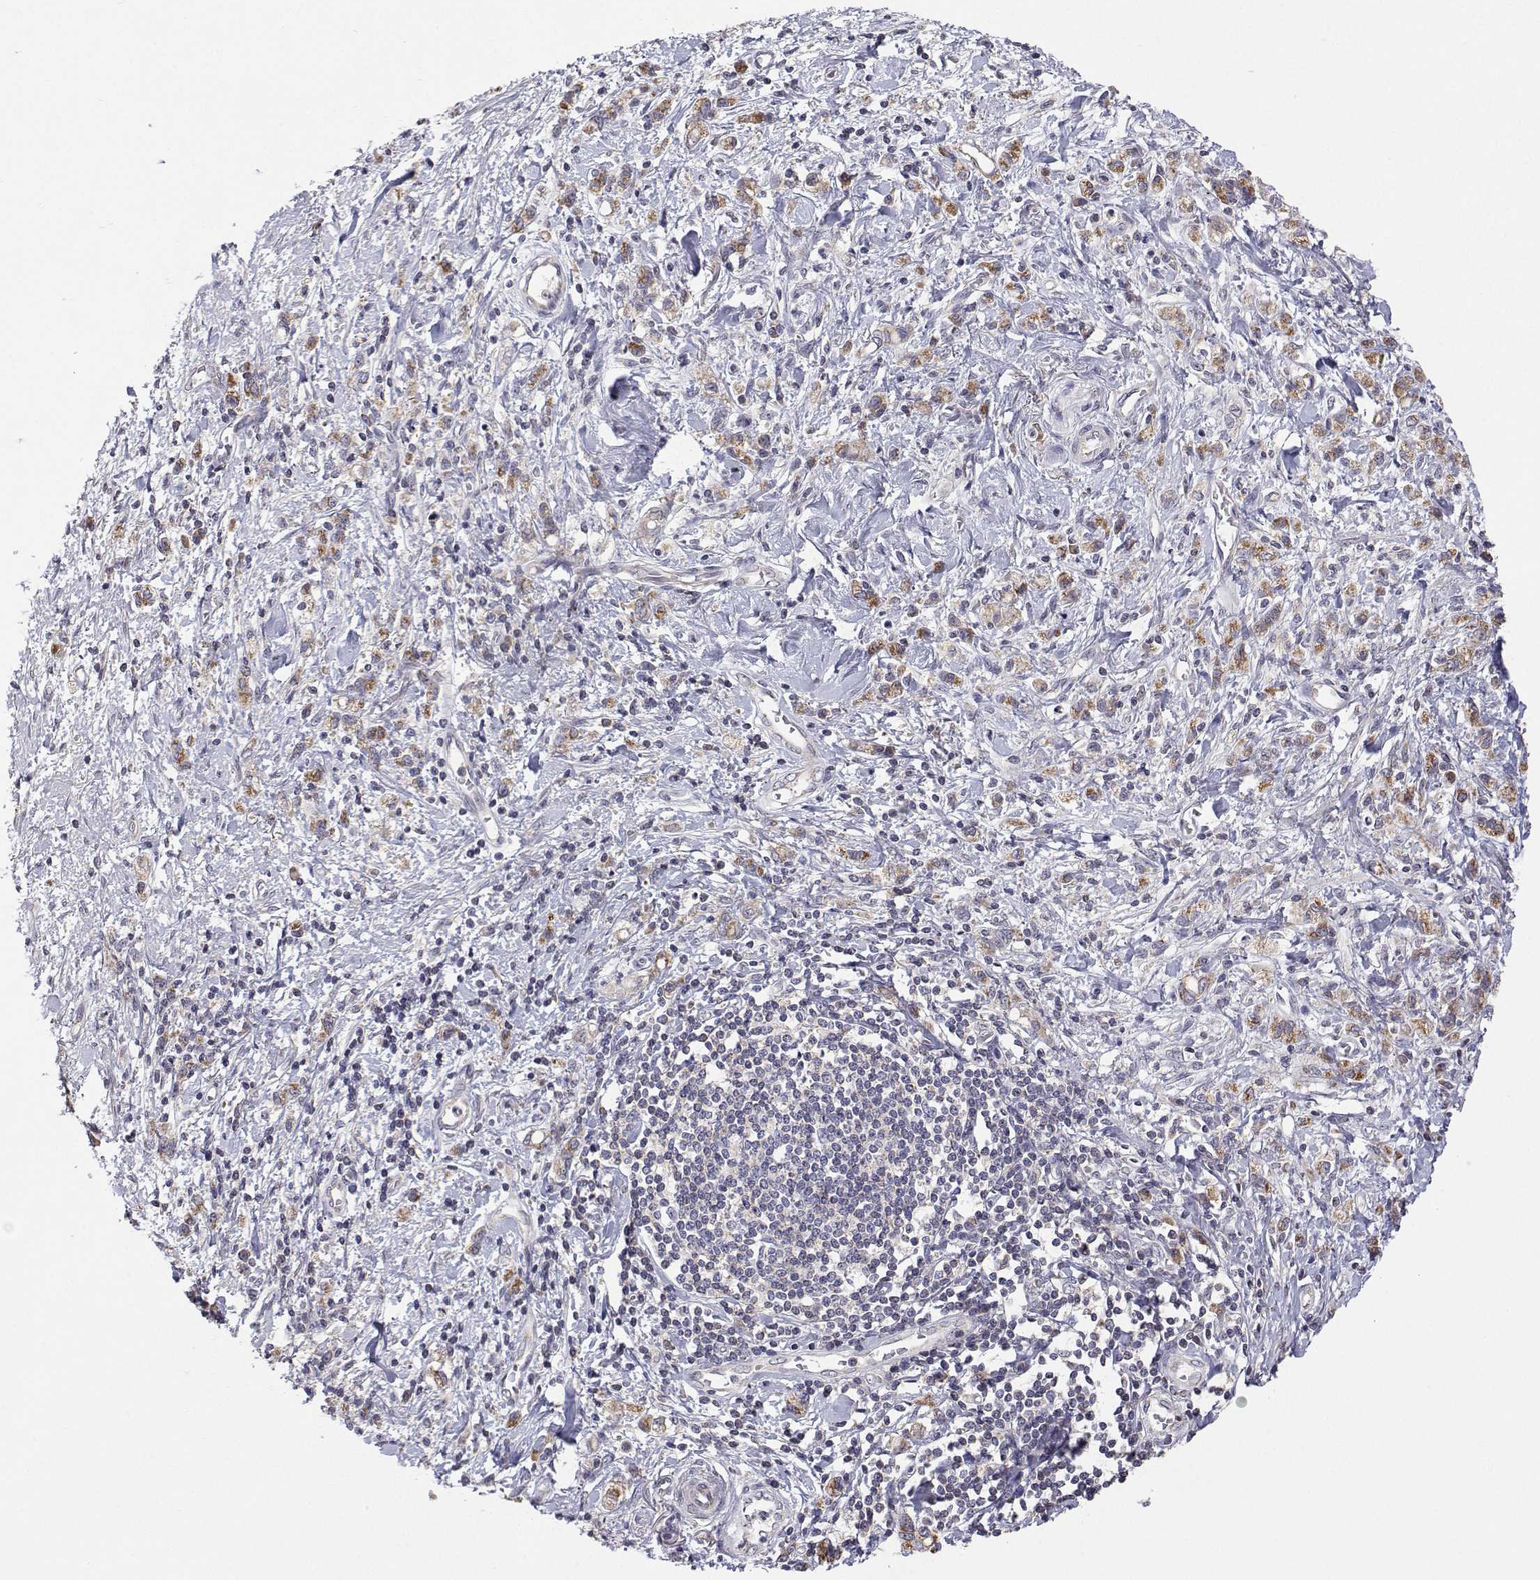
{"staining": {"intensity": "moderate", "quantity": ">75%", "location": "cytoplasmic/membranous"}, "tissue": "stomach cancer", "cell_type": "Tumor cells", "image_type": "cancer", "snomed": [{"axis": "morphology", "description": "Adenocarcinoma, NOS"}, {"axis": "topography", "description": "Stomach"}], "caption": "Stomach adenocarcinoma stained with DAB immunohistochemistry (IHC) reveals medium levels of moderate cytoplasmic/membranous positivity in about >75% of tumor cells.", "gene": "MRPL3", "patient": {"sex": "male", "age": 77}}